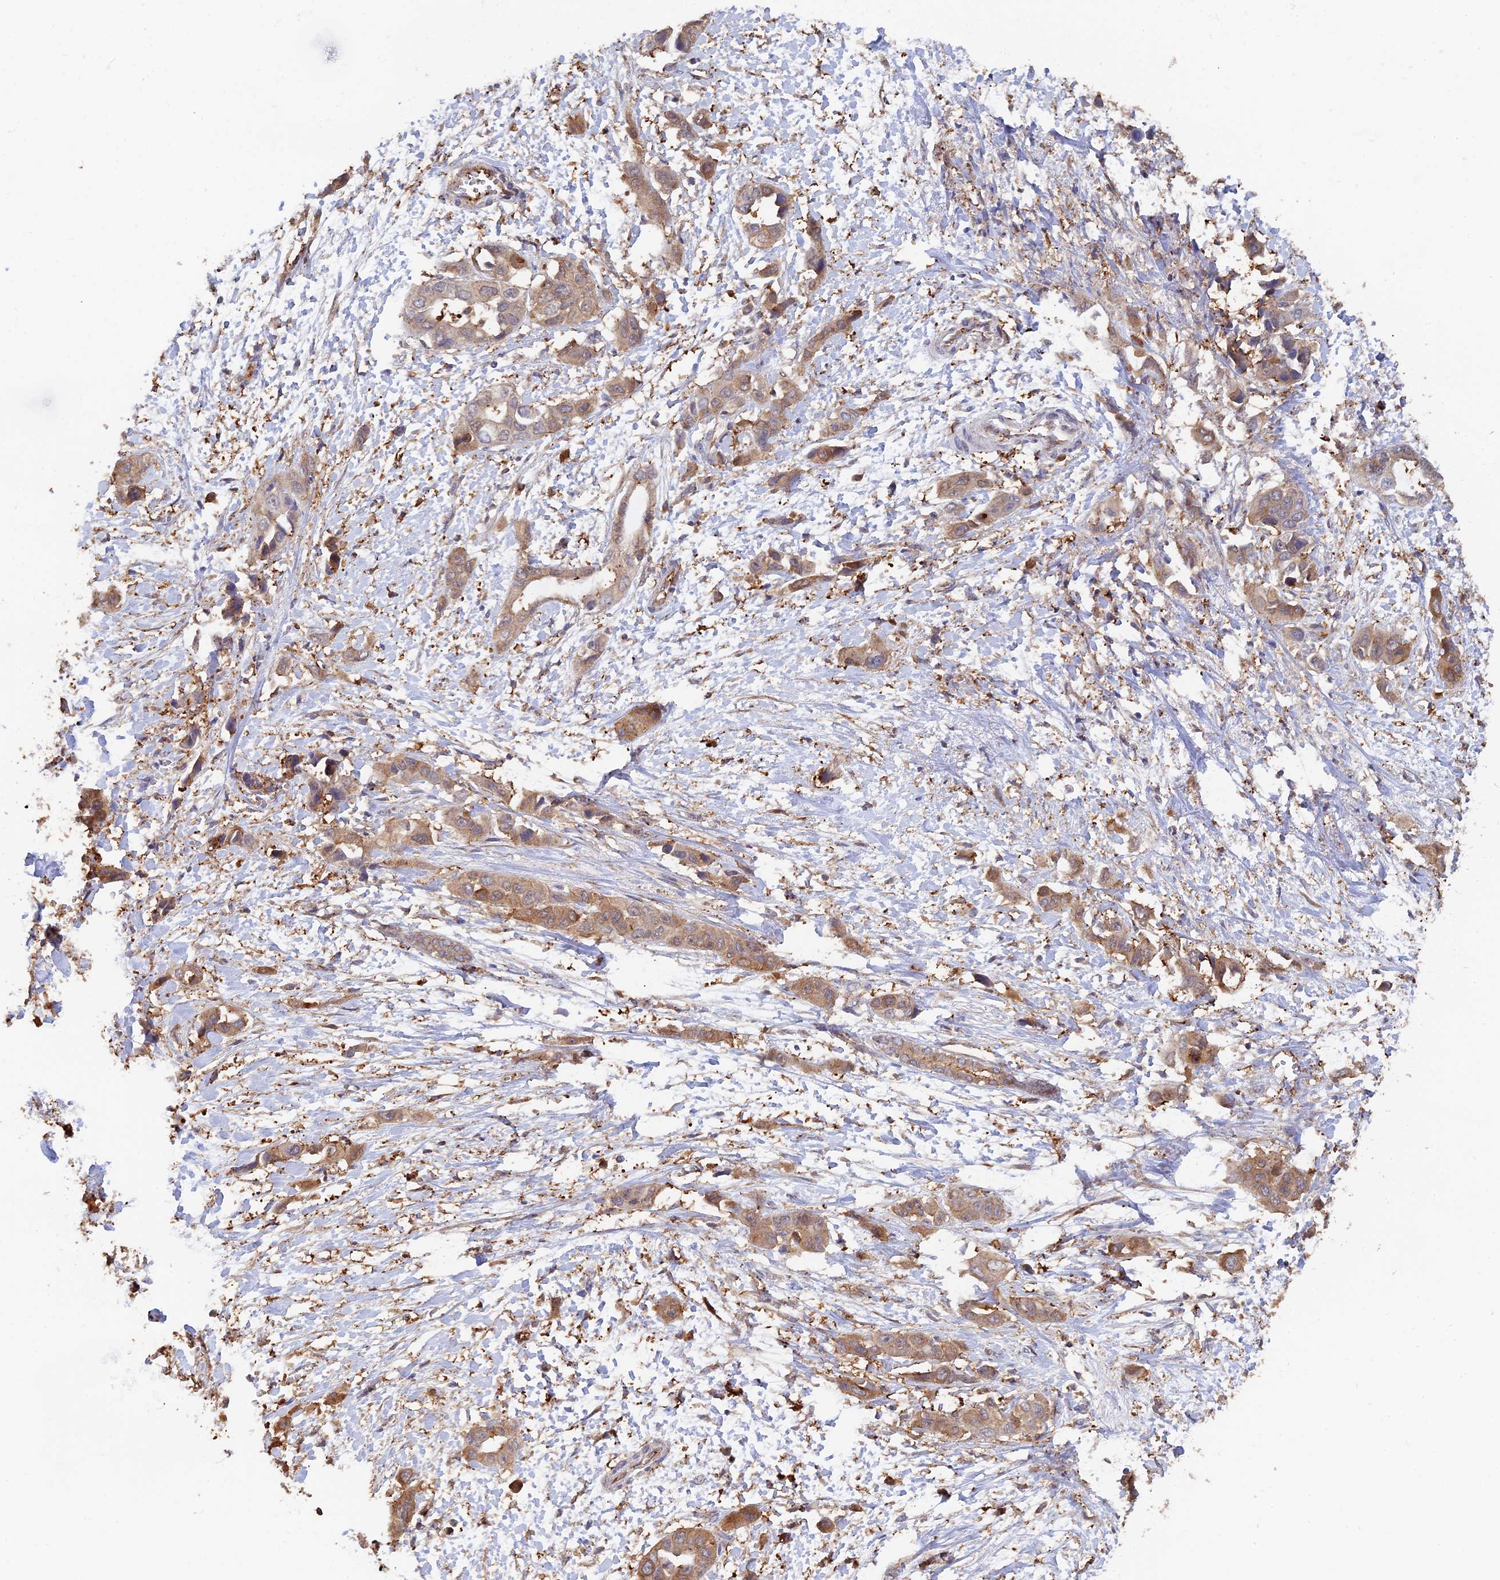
{"staining": {"intensity": "moderate", "quantity": ">75%", "location": "cytoplasmic/membranous"}, "tissue": "liver cancer", "cell_type": "Tumor cells", "image_type": "cancer", "snomed": [{"axis": "morphology", "description": "Cholangiocarcinoma"}, {"axis": "topography", "description": "Liver"}], "caption": "A high-resolution histopathology image shows IHC staining of liver cancer, which displays moderate cytoplasmic/membranous expression in about >75% of tumor cells.", "gene": "WBP11", "patient": {"sex": "female", "age": 52}}